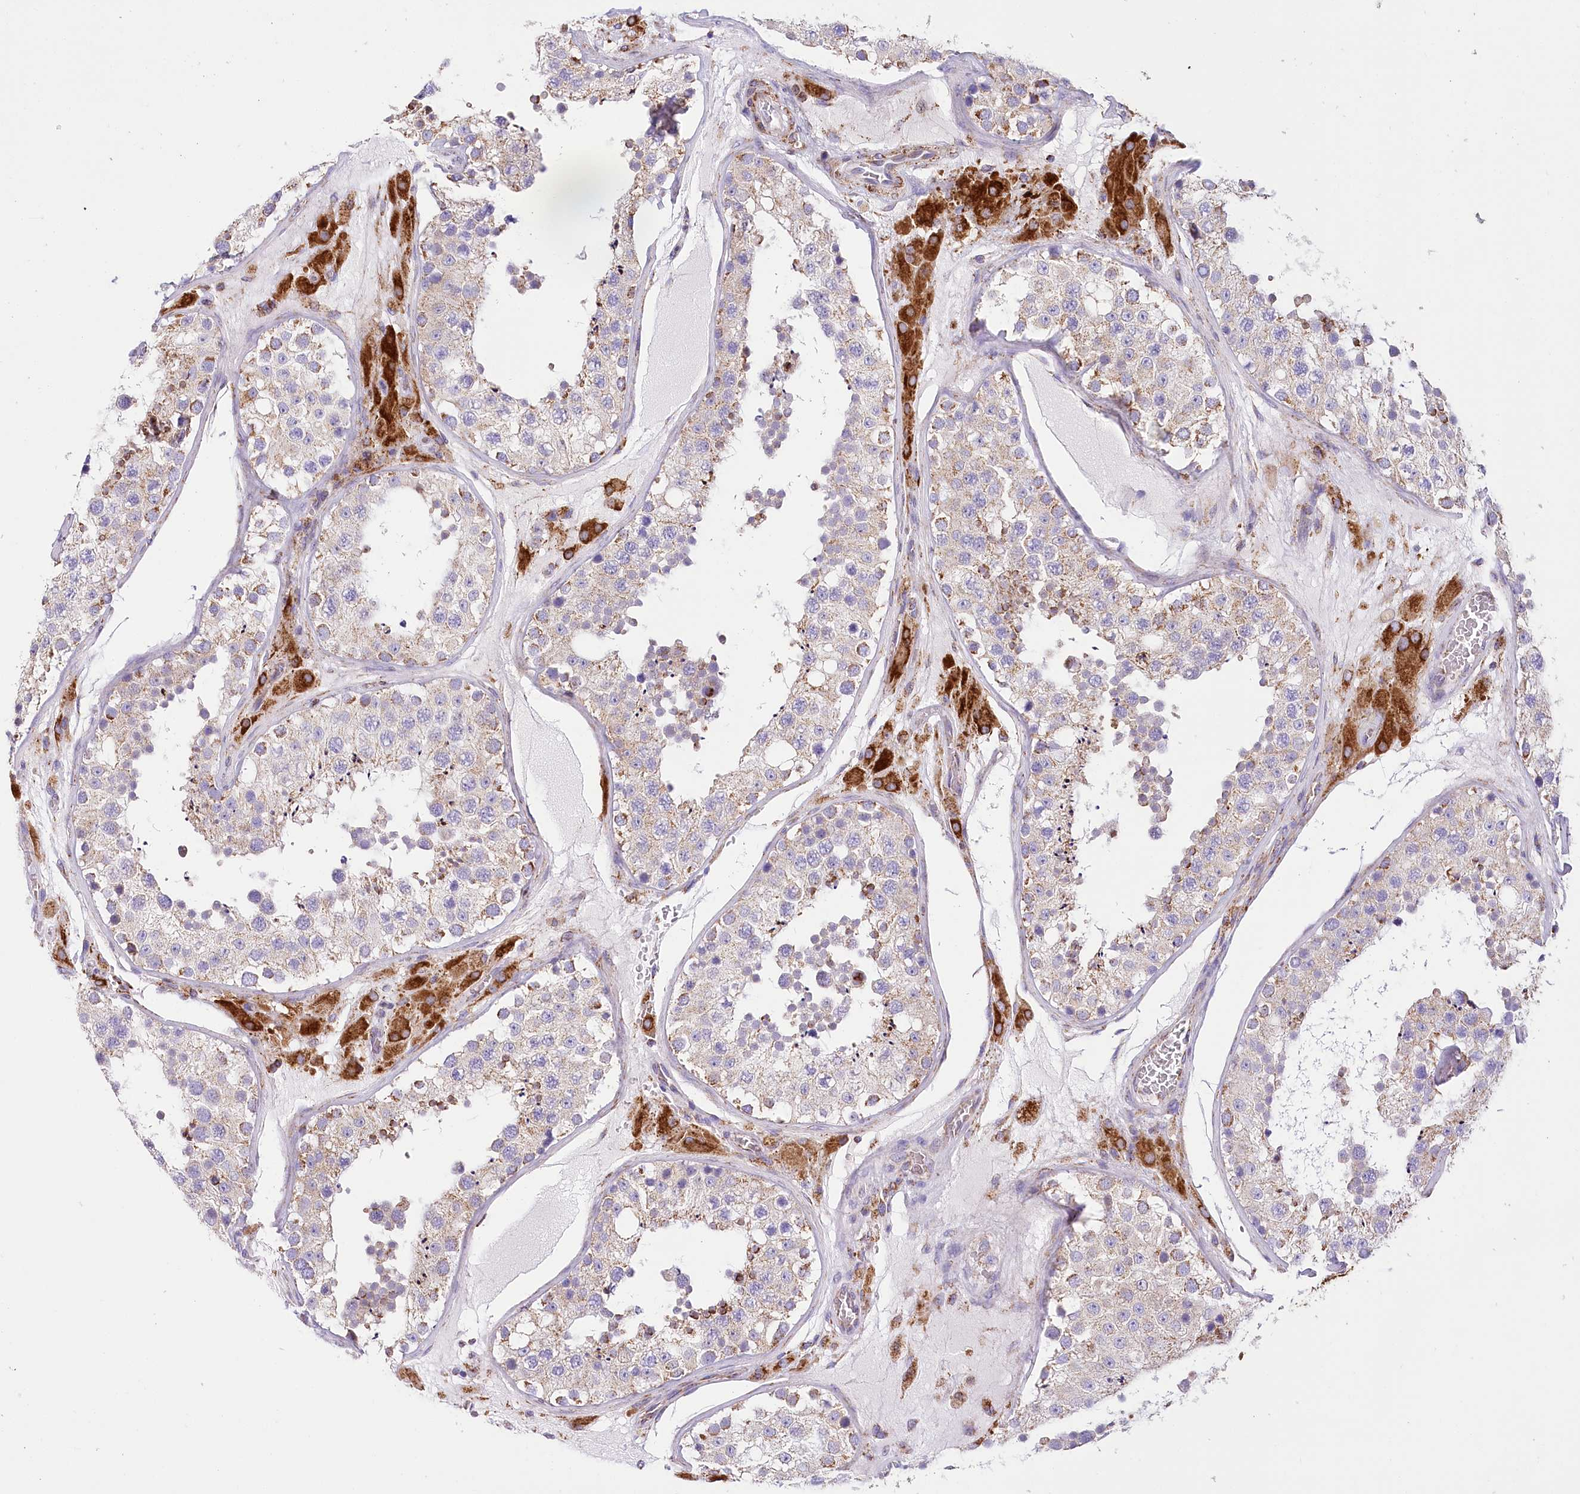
{"staining": {"intensity": "strong", "quantity": "<25%", "location": "cytoplasmic/membranous"}, "tissue": "testis", "cell_type": "Cells in seminiferous ducts", "image_type": "normal", "snomed": [{"axis": "morphology", "description": "Normal tissue, NOS"}, {"axis": "topography", "description": "Testis"}], "caption": "Immunohistochemistry (DAB) staining of benign testis shows strong cytoplasmic/membranous protein staining in approximately <25% of cells in seminiferous ducts. (Stains: DAB in brown, nuclei in blue, Microscopy: brightfield microscopy at high magnification).", "gene": "LSS", "patient": {"sex": "male", "age": 26}}